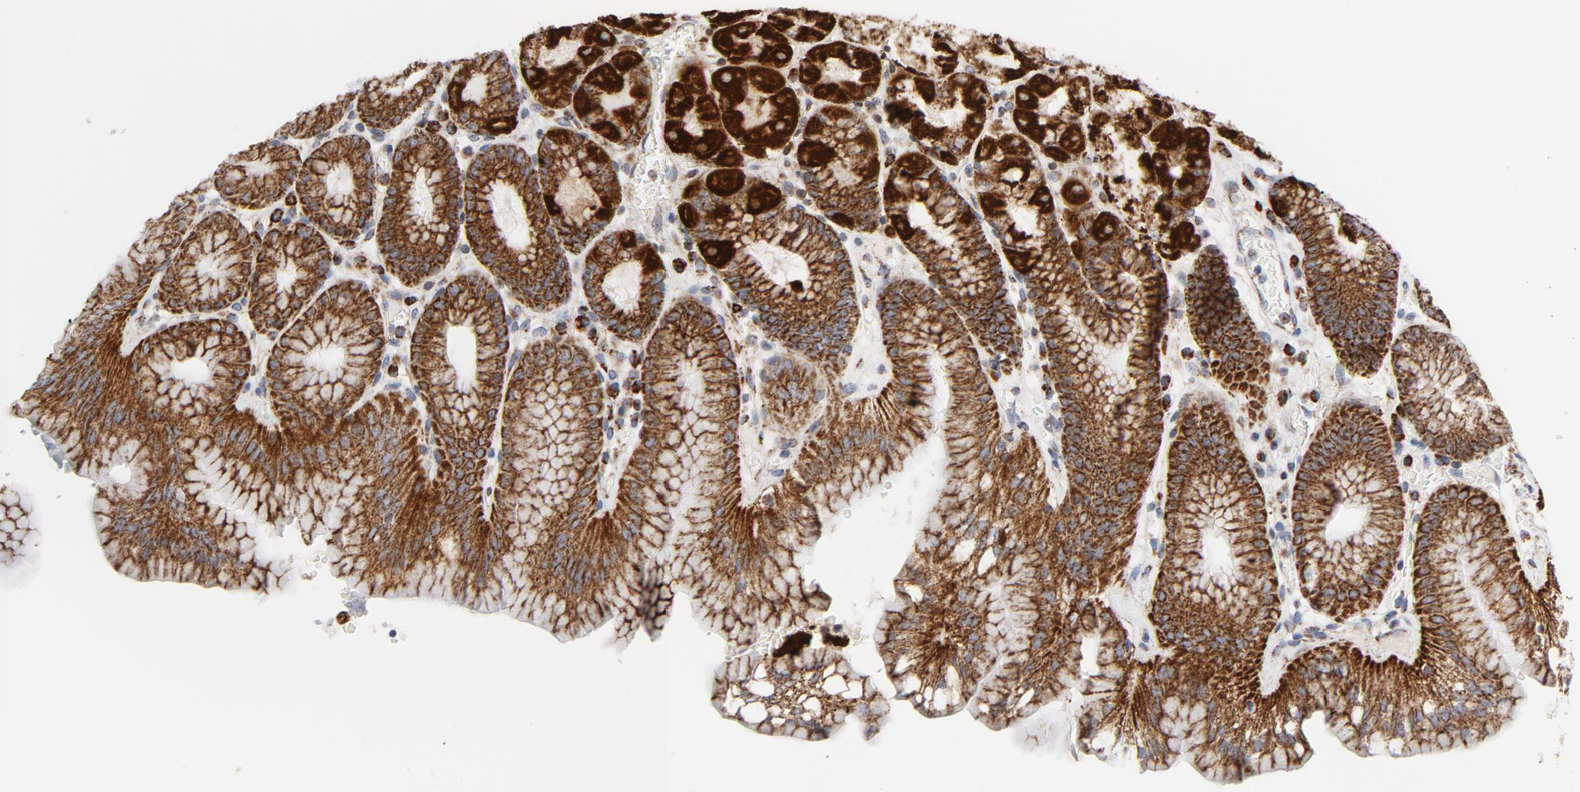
{"staining": {"intensity": "strong", "quantity": ">75%", "location": "cytoplasmic/membranous"}, "tissue": "stomach", "cell_type": "Glandular cells", "image_type": "normal", "snomed": [{"axis": "morphology", "description": "Normal tissue, NOS"}, {"axis": "topography", "description": "Stomach, upper"}, {"axis": "topography", "description": "Stomach"}], "caption": "A high-resolution photomicrograph shows IHC staining of normal stomach, which reveals strong cytoplasmic/membranous positivity in approximately >75% of glandular cells. (DAB (3,3'-diaminobenzidine) IHC, brown staining for protein, blue staining for nuclei).", "gene": "CYCS", "patient": {"sex": "male", "age": 76}}